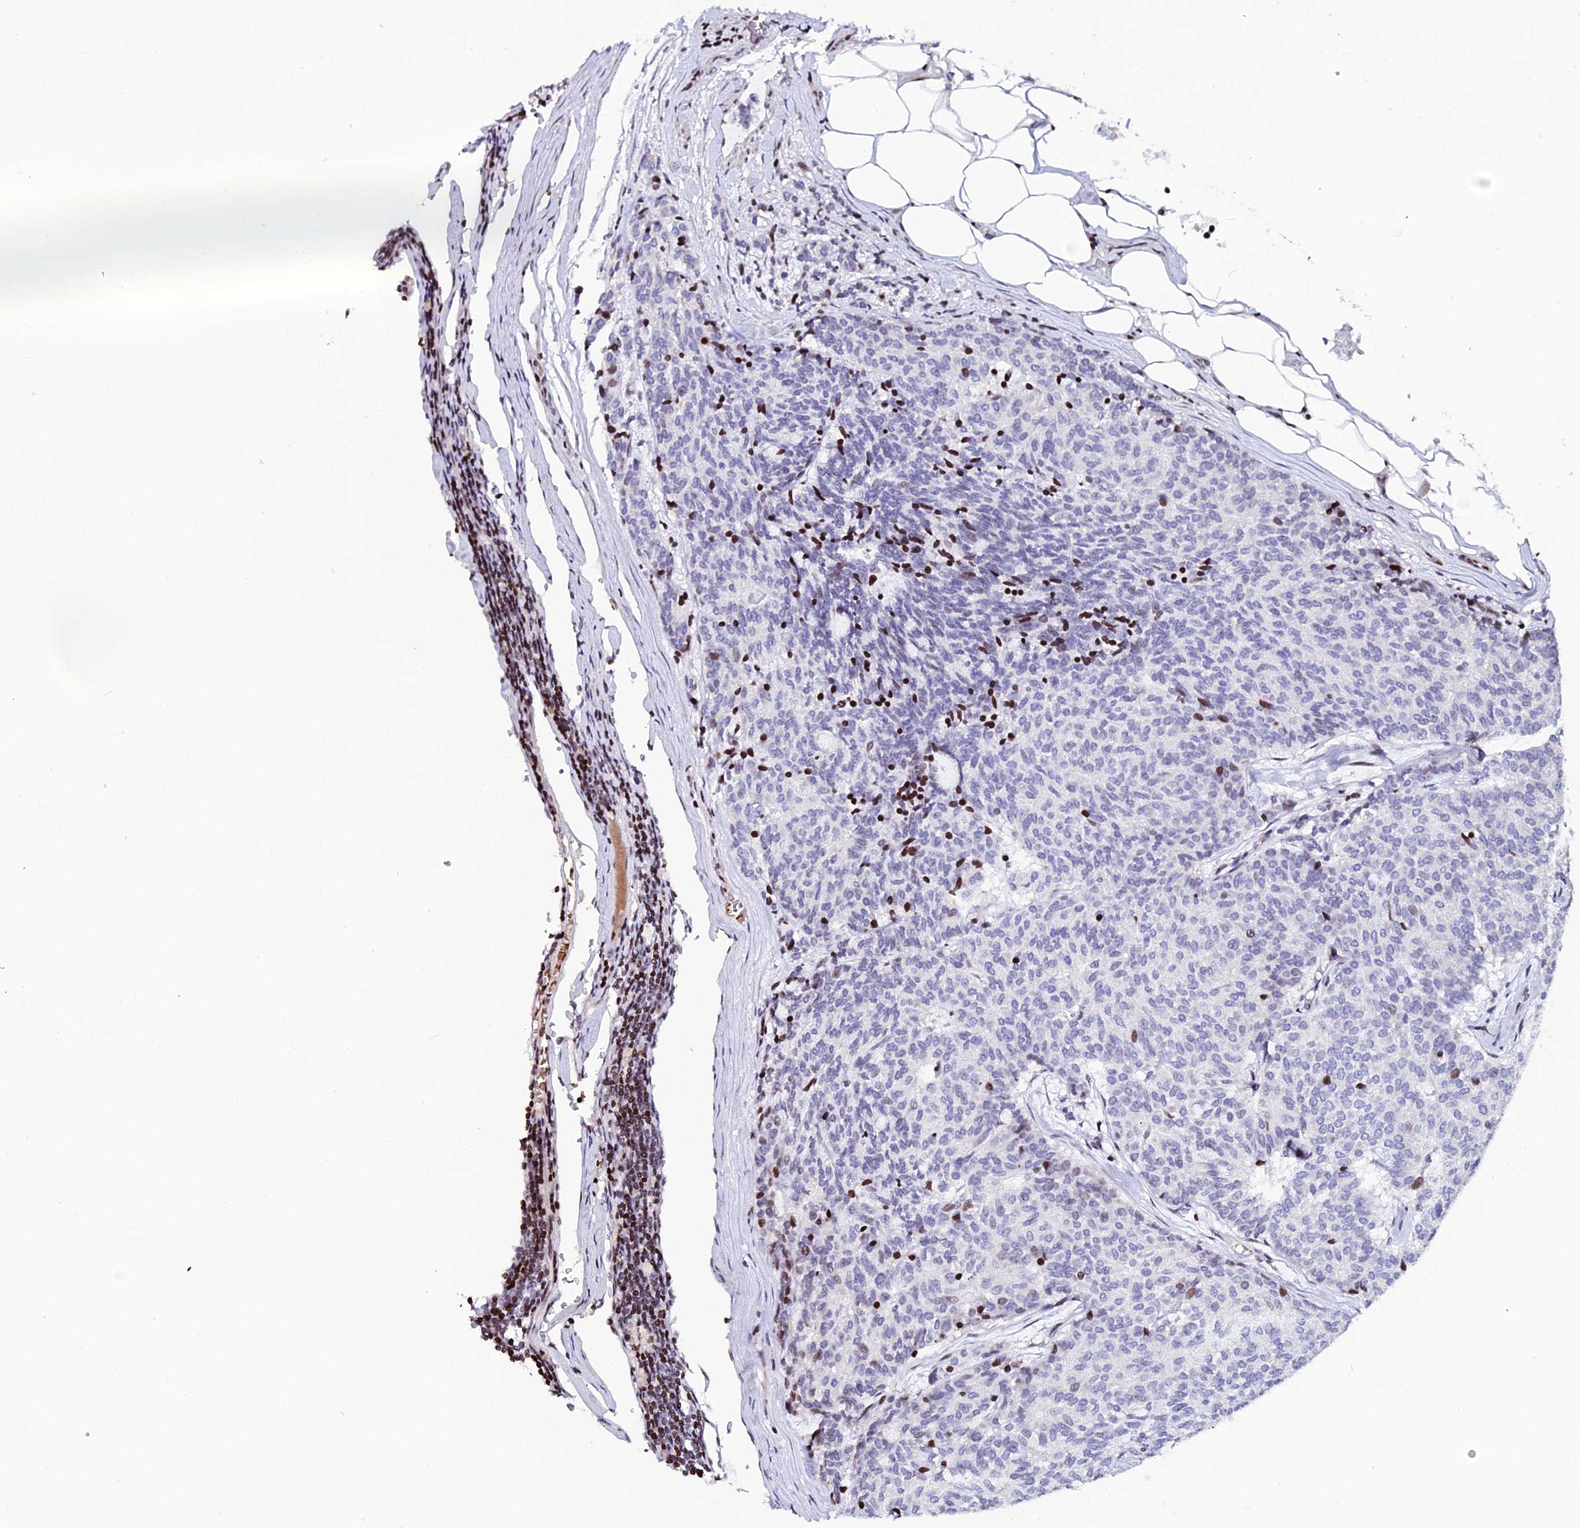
{"staining": {"intensity": "strong", "quantity": "<25%", "location": "nuclear"}, "tissue": "carcinoid", "cell_type": "Tumor cells", "image_type": "cancer", "snomed": [{"axis": "morphology", "description": "Carcinoid, malignant, NOS"}, {"axis": "topography", "description": "Pancreas"}], "caption": "Immunohistochemistry staining of malignant carcinoid, which reveals medium levels of strong nuclear staining in about <25% of tumor cells indicating strong nuclear protein positivity. The staining was performed using DAB (brown) for protein detection and nuclei were counterstained in hematoxylin (blue).", "gene": "MYNN", "patient": {"sex": "female", "age": 54}}